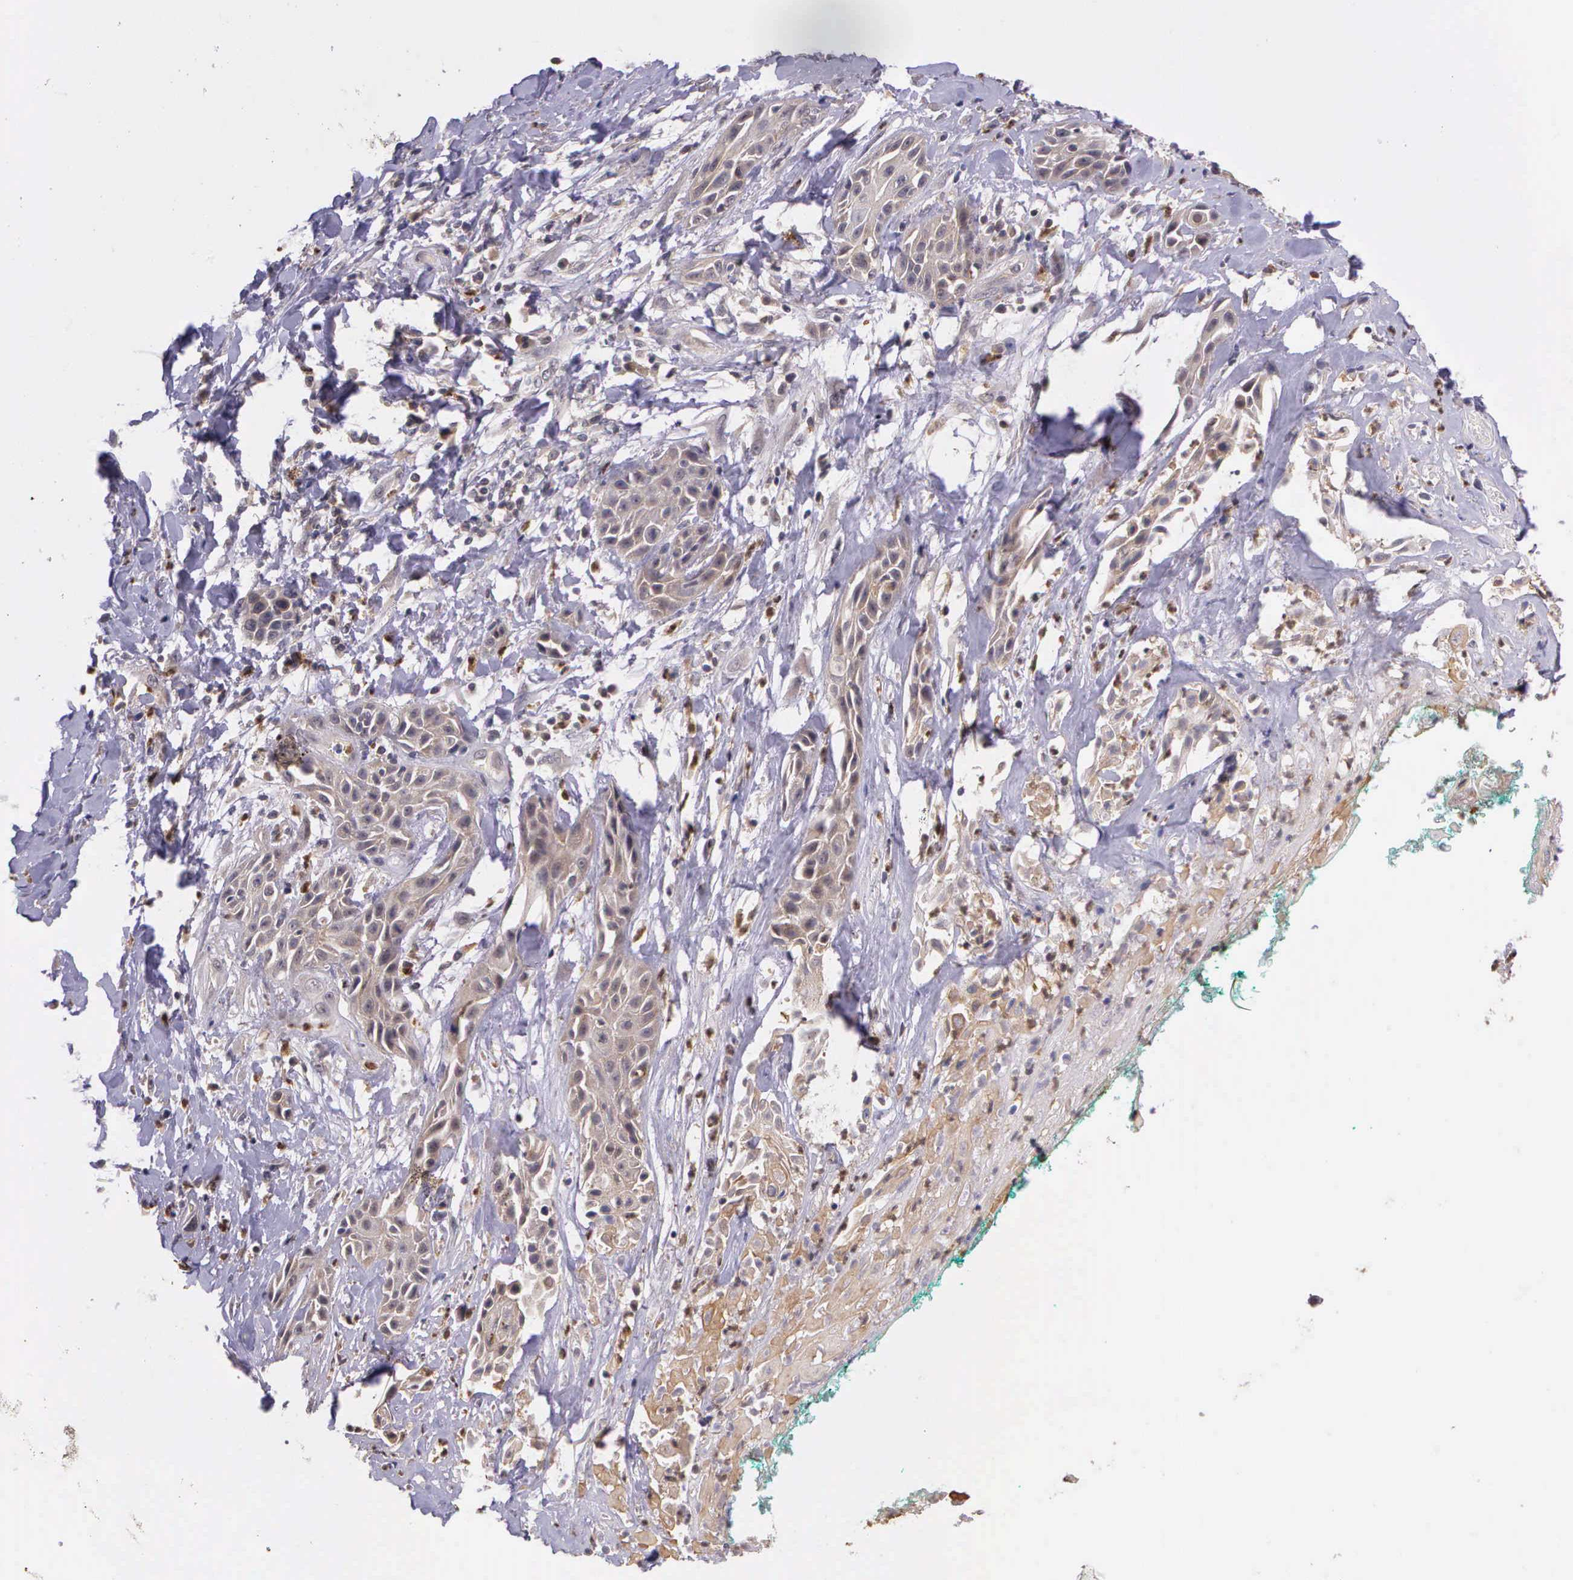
{"staining": {"intensity": "weak", "quantity": "25%-75%", "location": "cytoplasmic/membranous"}, "tissue": "skin cancer", "cell_type": "Tumor cells", "image_type": "cancer", "snomed": [{"axis": "morphology", "description": "Squamous cell carcinoma, NOS"}, {"axis": "topography", "description": "Skin"}, {"axis": "topography", "description": "Anal"}], "caption": "IHC of squamous cell carcinoma (skin) reveals low levels of weak cytoplasmic/membranous expression in about 25%-75% of tumor cells.", "gene": "PRICKLE3", "patient": {"sex": "male", "age": 64}}